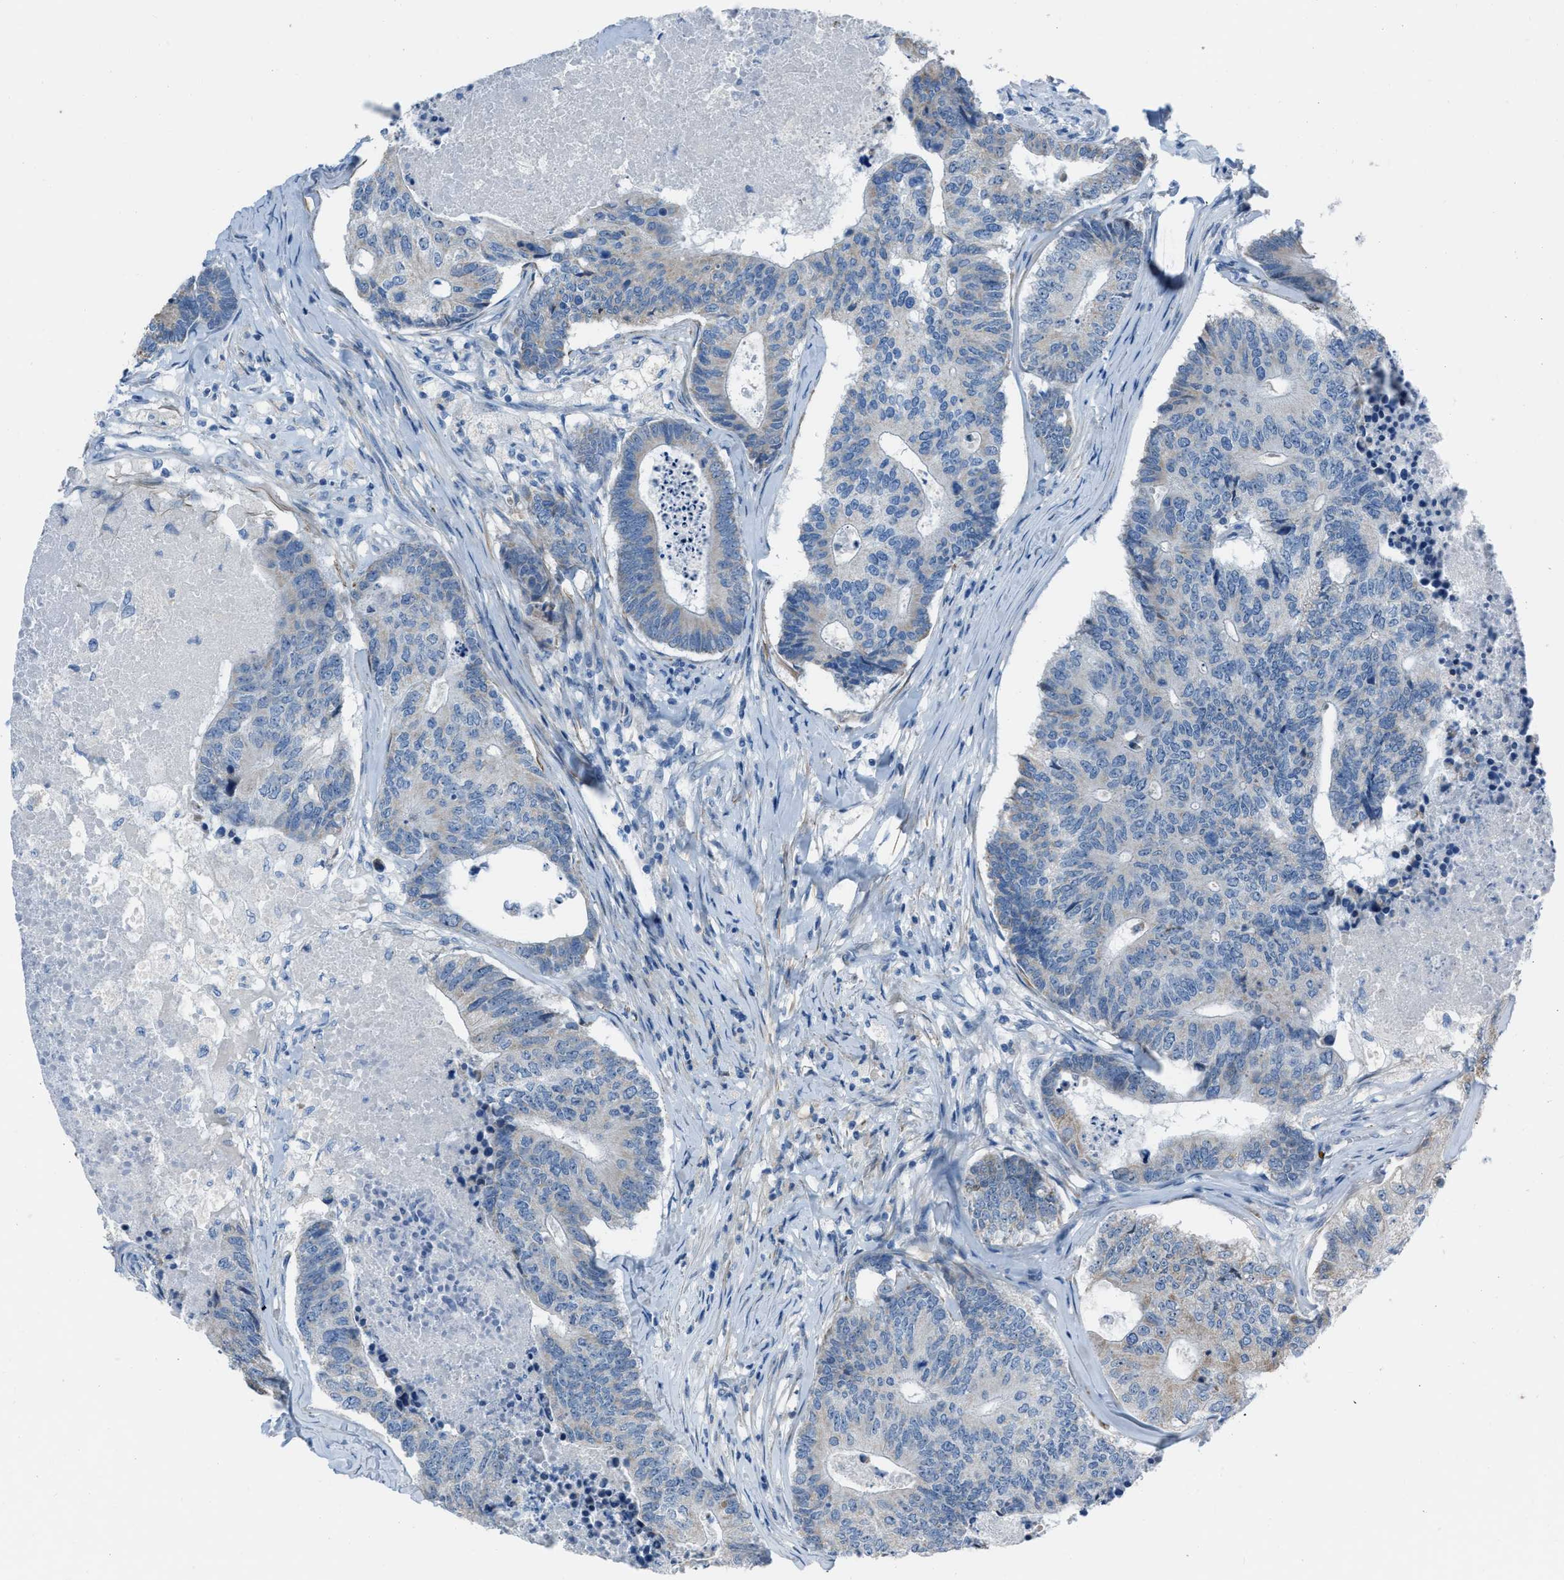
{"staining": {"intensity": "weak", "quantity": "<25%", "location": "cytoplasmic/membranous"}, "tissue": "colorectal cancer", "cell_type": "Tumor cells", "image_type": "cancer", "snomed": [{"axis": "morphology", "description": "Adenocarcinoma, NOS"}, {"axis": "topography", "description": "Colon"}], "caption": "IHC histopathology image of neoplastic tissue: colorectal cancer (adenocarcinoma) stained with DAB shows no significant protein expression in tumor cells.", "gene": "SPATC1L", "patient": {"sex": "female", "age": 67}}